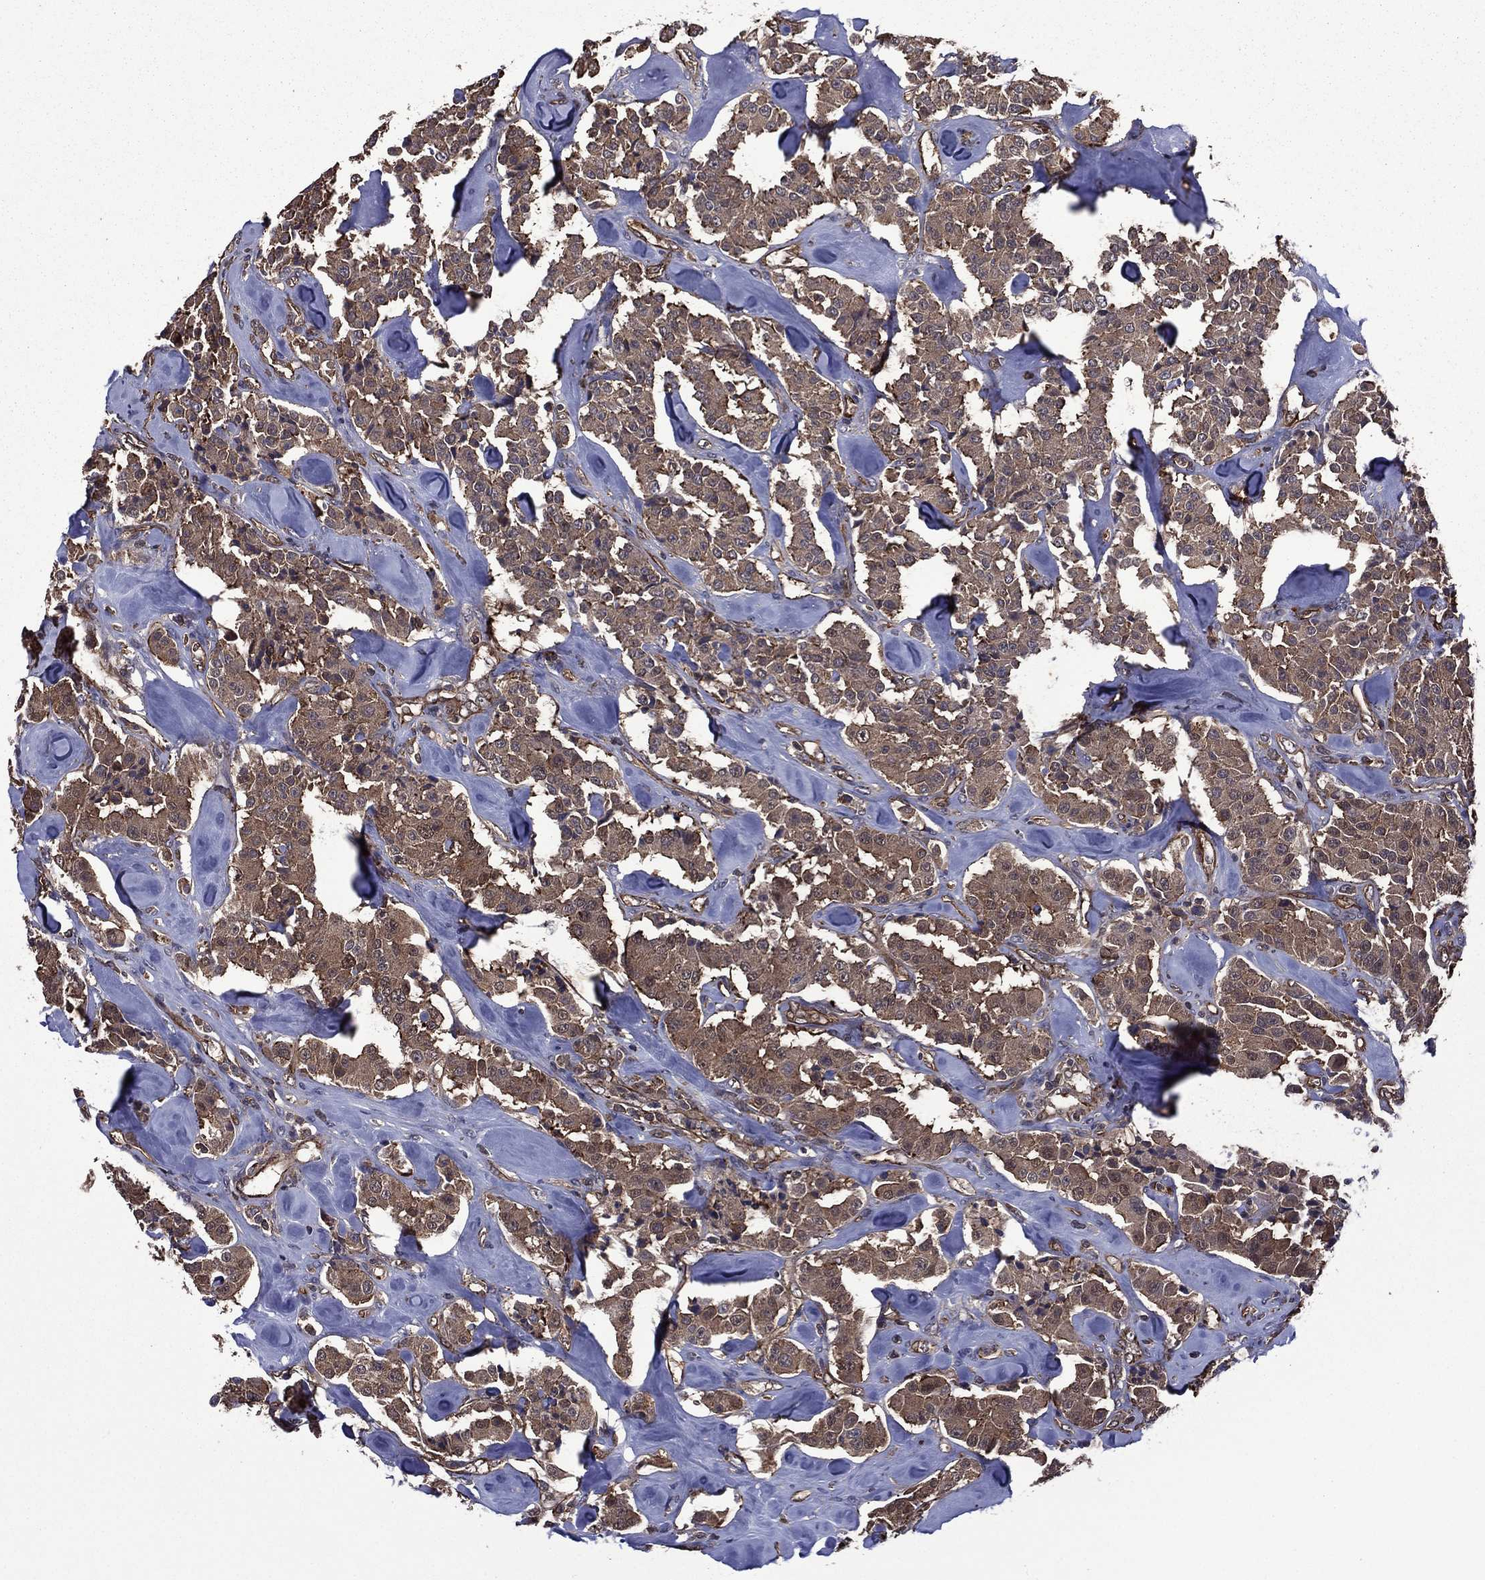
{"staining": {"intensity": "moderate", "quantity": ">75%", "location": "cytoplasmic/membranous"}, "tissue": "carcinoid", "cell_type": "Tumor cells", "image_type": "cancer", "snomed": [{"axis": "morphology", "description": "Carcinoid, malignant, NOS"}, {"axis": "topography", "description": "Pancreas"}], "caption": "DAB immunohistochemical staining of human carcinoid displays moderate cytoplasmic/membranous protein staining in about >75% of tumor cells. Nuclei are stained in blue.", "gene": "PLPP3", "patient": {"sex": "male", "age": 41}}